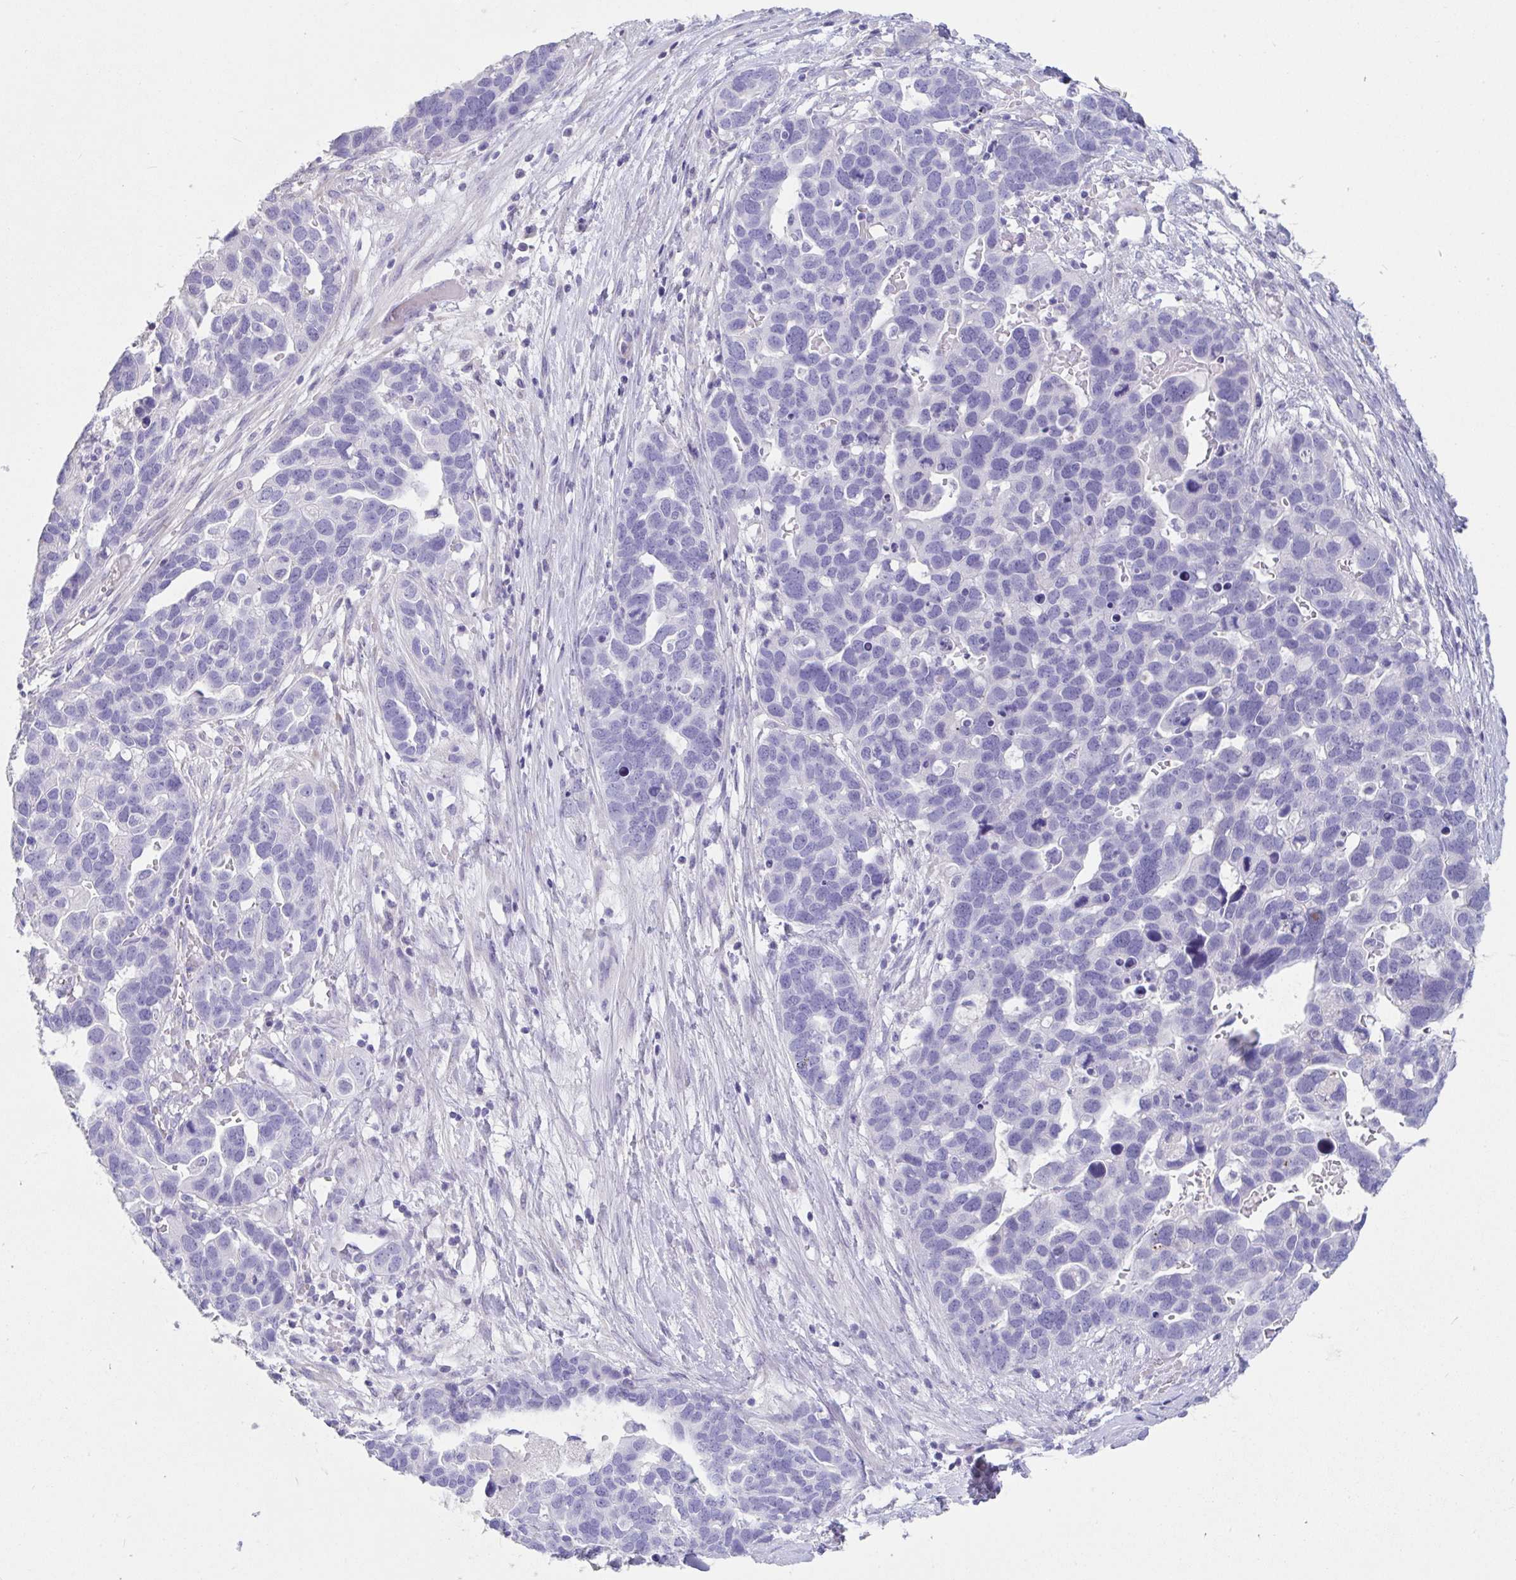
{"staining": {"intensity": "negative", "quantity": "none", "location": "none"}, "tissue": "ovarian cancer", "cell_type": "Tumor cells", "image_type": "cancer", "snomed": [{"axis": "morphology", "description": "Cystadenocarcinoma, serous, NOS"}, {"axis": "topography", "description": "Ovary"}], "caption": "Immunohistochemistry photomicrograph of neoplastic tissue: ovarian cancer stained with DAB demonstrates no significant protein positivity in tumor cells.", "gene": "TNNC1", "patient": {"sex": "female", "age": 54}}